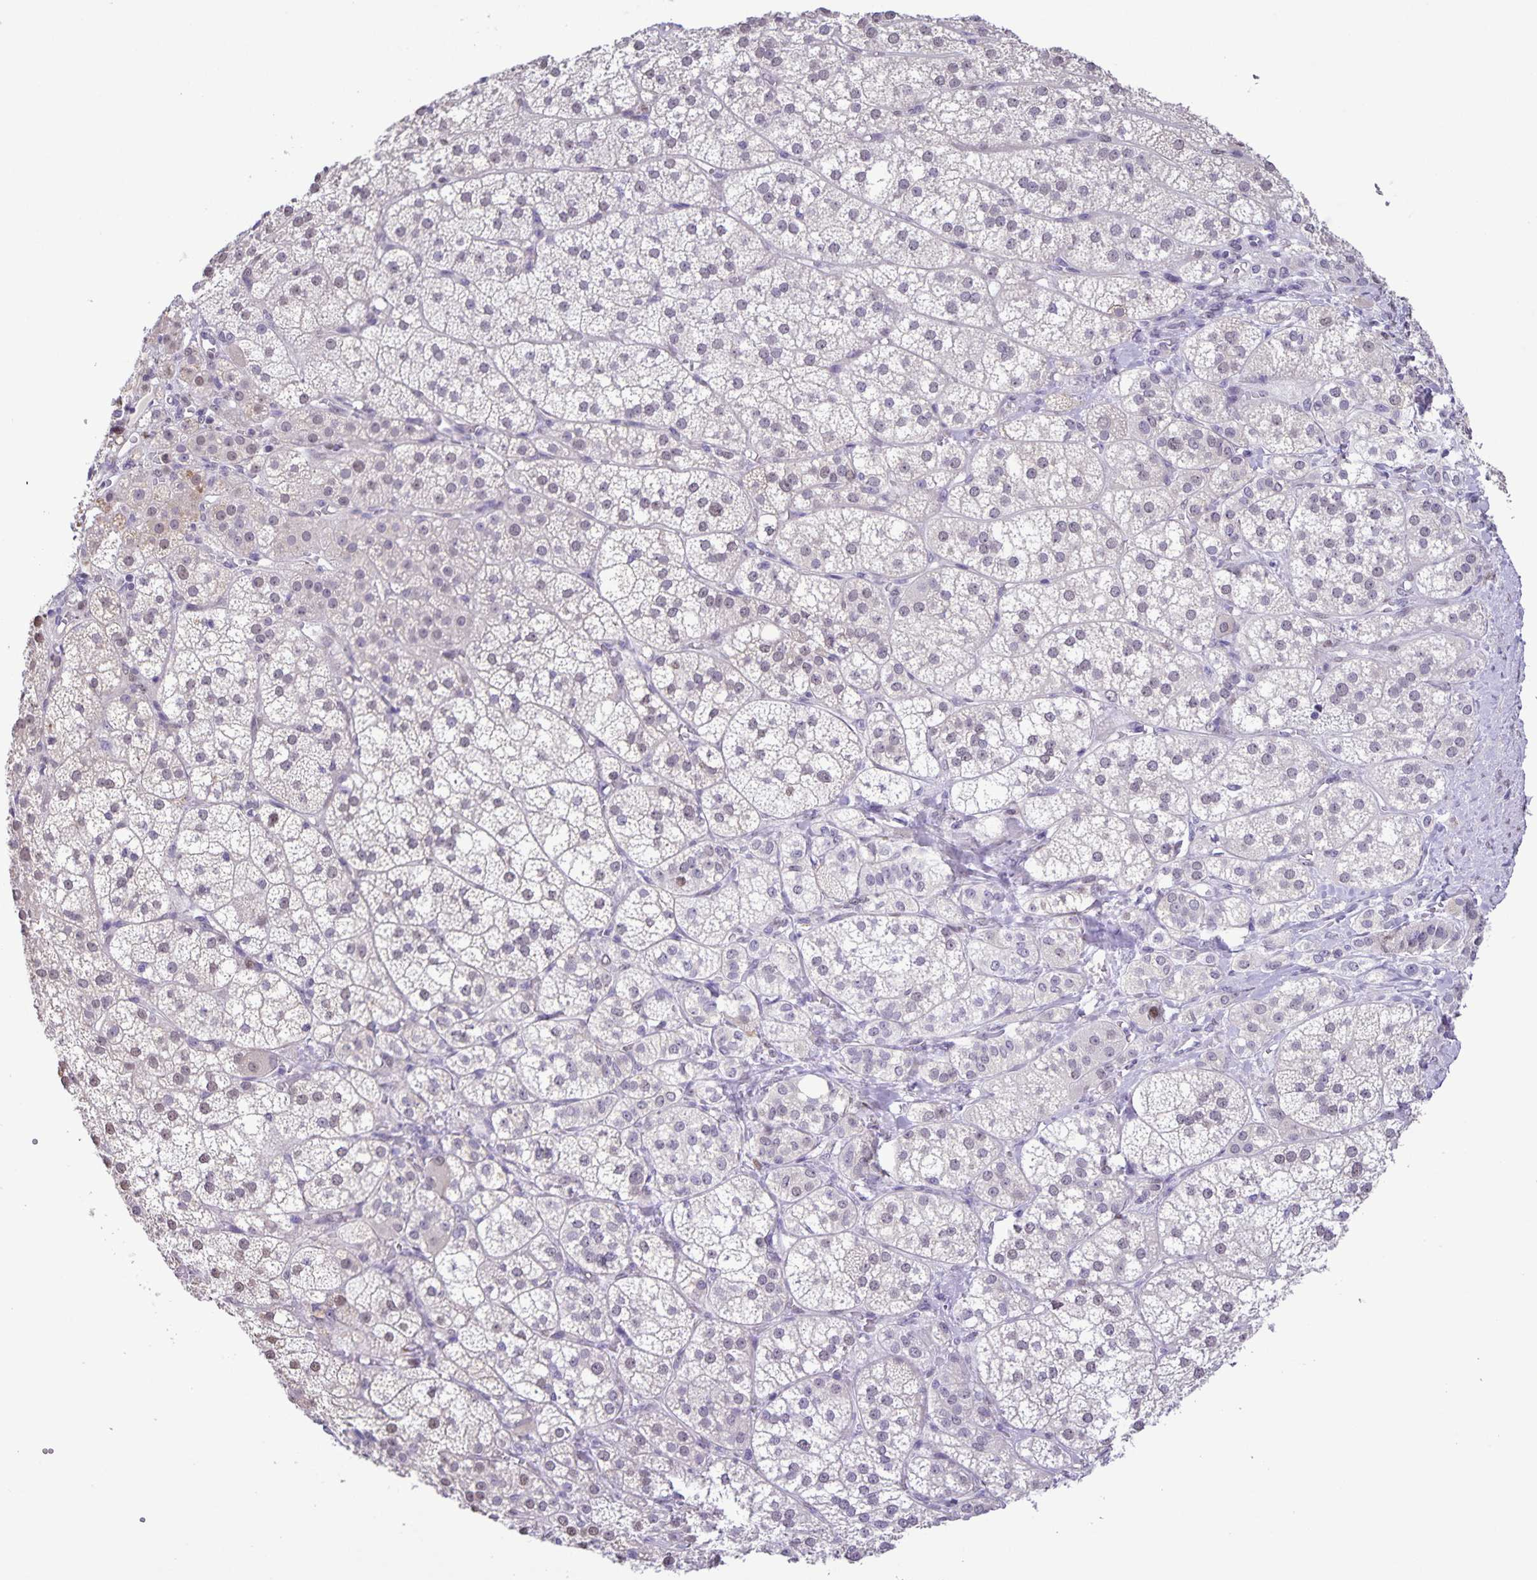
{"staining": {"intensity": "weak", "quantity": "25%-75%", "location": "nuclear"}, "tissue": "adrenal gland", "cell_type": "Glandular cells", "image_type": "normal", "snomed": [{"axis": "morphology", "description": "Normal tissue, NOS"}, {"axis": "topography", "description": "Adrenal gland"}], "caption": "Immunohistochemical staining of unremarkable adrenal gland demonstrates 25%-75% levels of weak nuclear protein staining in approximately 25%-75% of glandular cells. The protein is stained brown, and the nuclei are stained in blue (DAB (3,3'-diaminobenzidine) IHC with brightfield microscopy, high magnification).", "gene": "ONECUT2", "patient": {"sex": "female", "age": 60}}